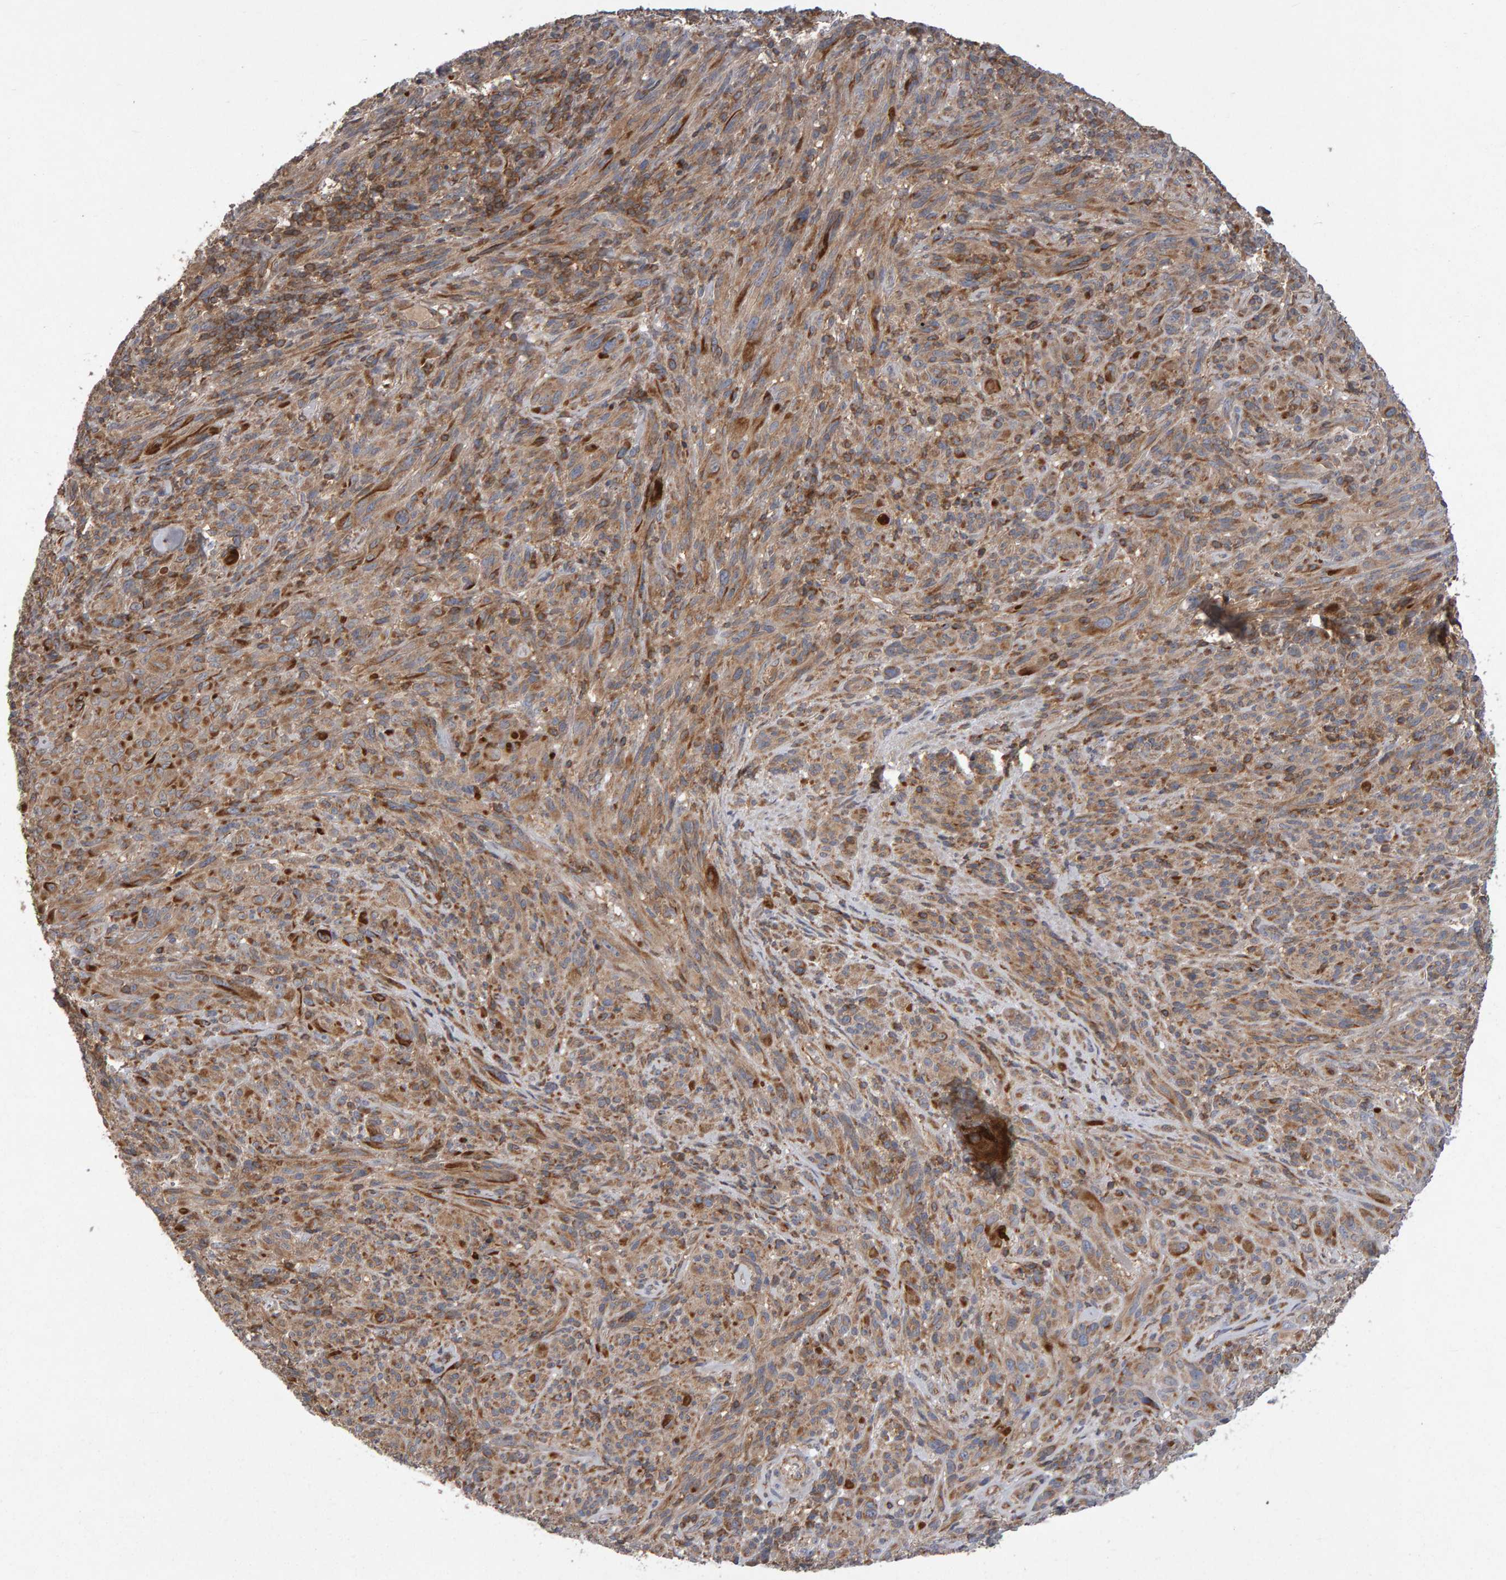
{"staining": {"intensity": "moderate", "quantity": ">75%", "location": "cytoplasmic/membranous"}, "tissue": "melanoma", "cell_type": "Tumor cells", "image_type": "cancer", "snomed": [{"axis": "morphology", "description": "Malignant melanoma, NOS"}, {"axis": "topography", "description": "Skin of head"}], "caption": "An image showing moderate cytoplasmic/membranous expression in about >75% of tumor cells in malignant melanoma, as visualized by brown immunohistochemical staining.", "gene": "PGS1", "patient": {"sex": "male", "age": 96}}